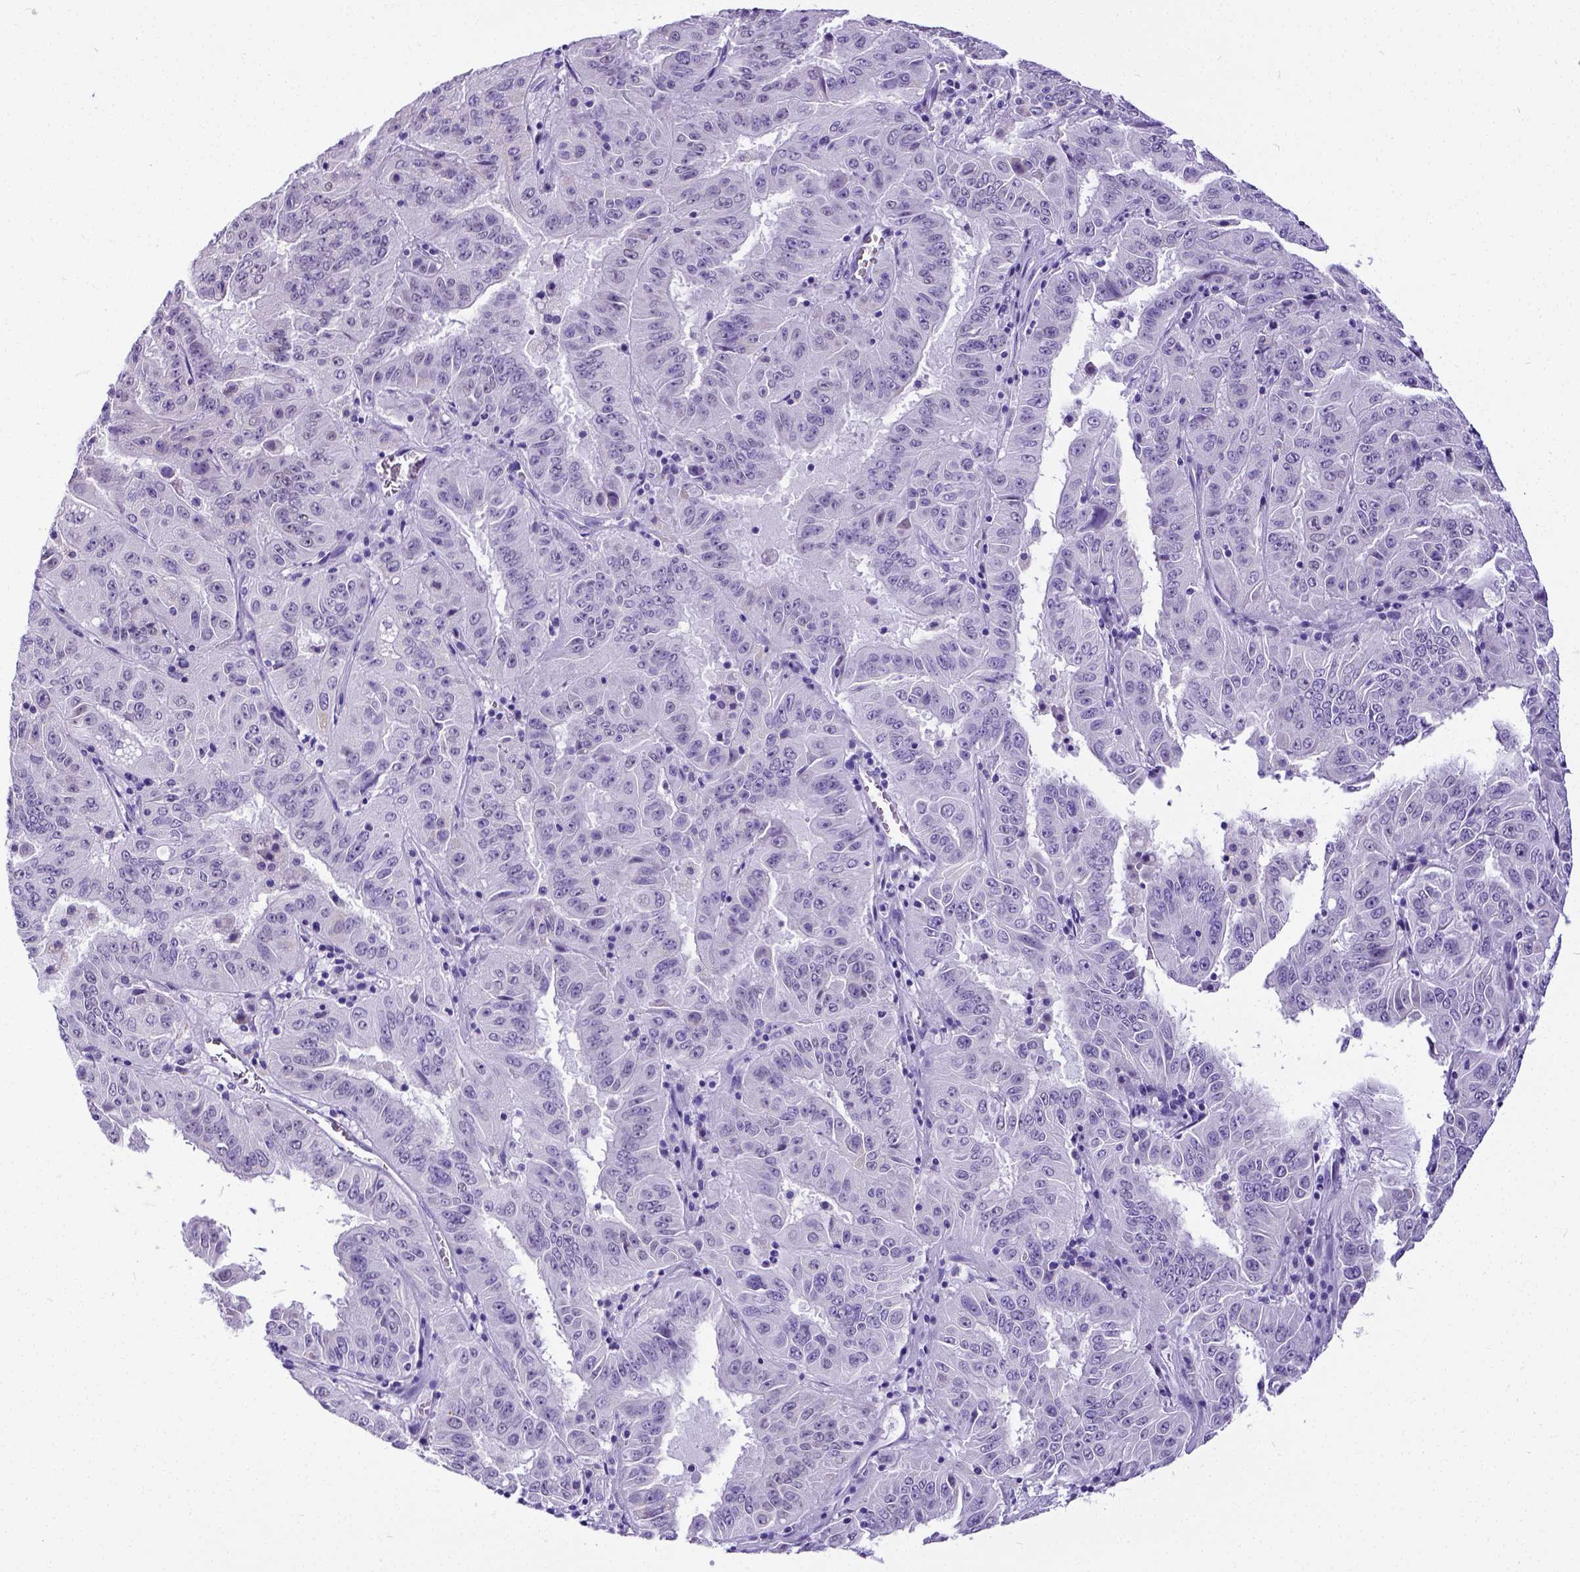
{"staining": {"intensity": "negative", "quantity": "none", "location": "none"}, "tissue": "pancreatic cancer", "cell_type": "Tumor cells", "image_type": "cancer", "snomed": [{"axis": "morphology", "description": "Adenocarcinoma, NOS"}, {"axis": "topography", "description": "Pancreas"}], "caption": "Immunohistochemistry (IHC) micrograph of neoplastic tissue: adenocarcinoma (pancreatic) stained with DAB exhibits no significant protein expression in tumor cells. (DAB (3,3'-diaminobenzidine) IHC with hematoxylin counter stain).", "gene": "SATB2", "patient": {"sex": "male", "age": 63}}